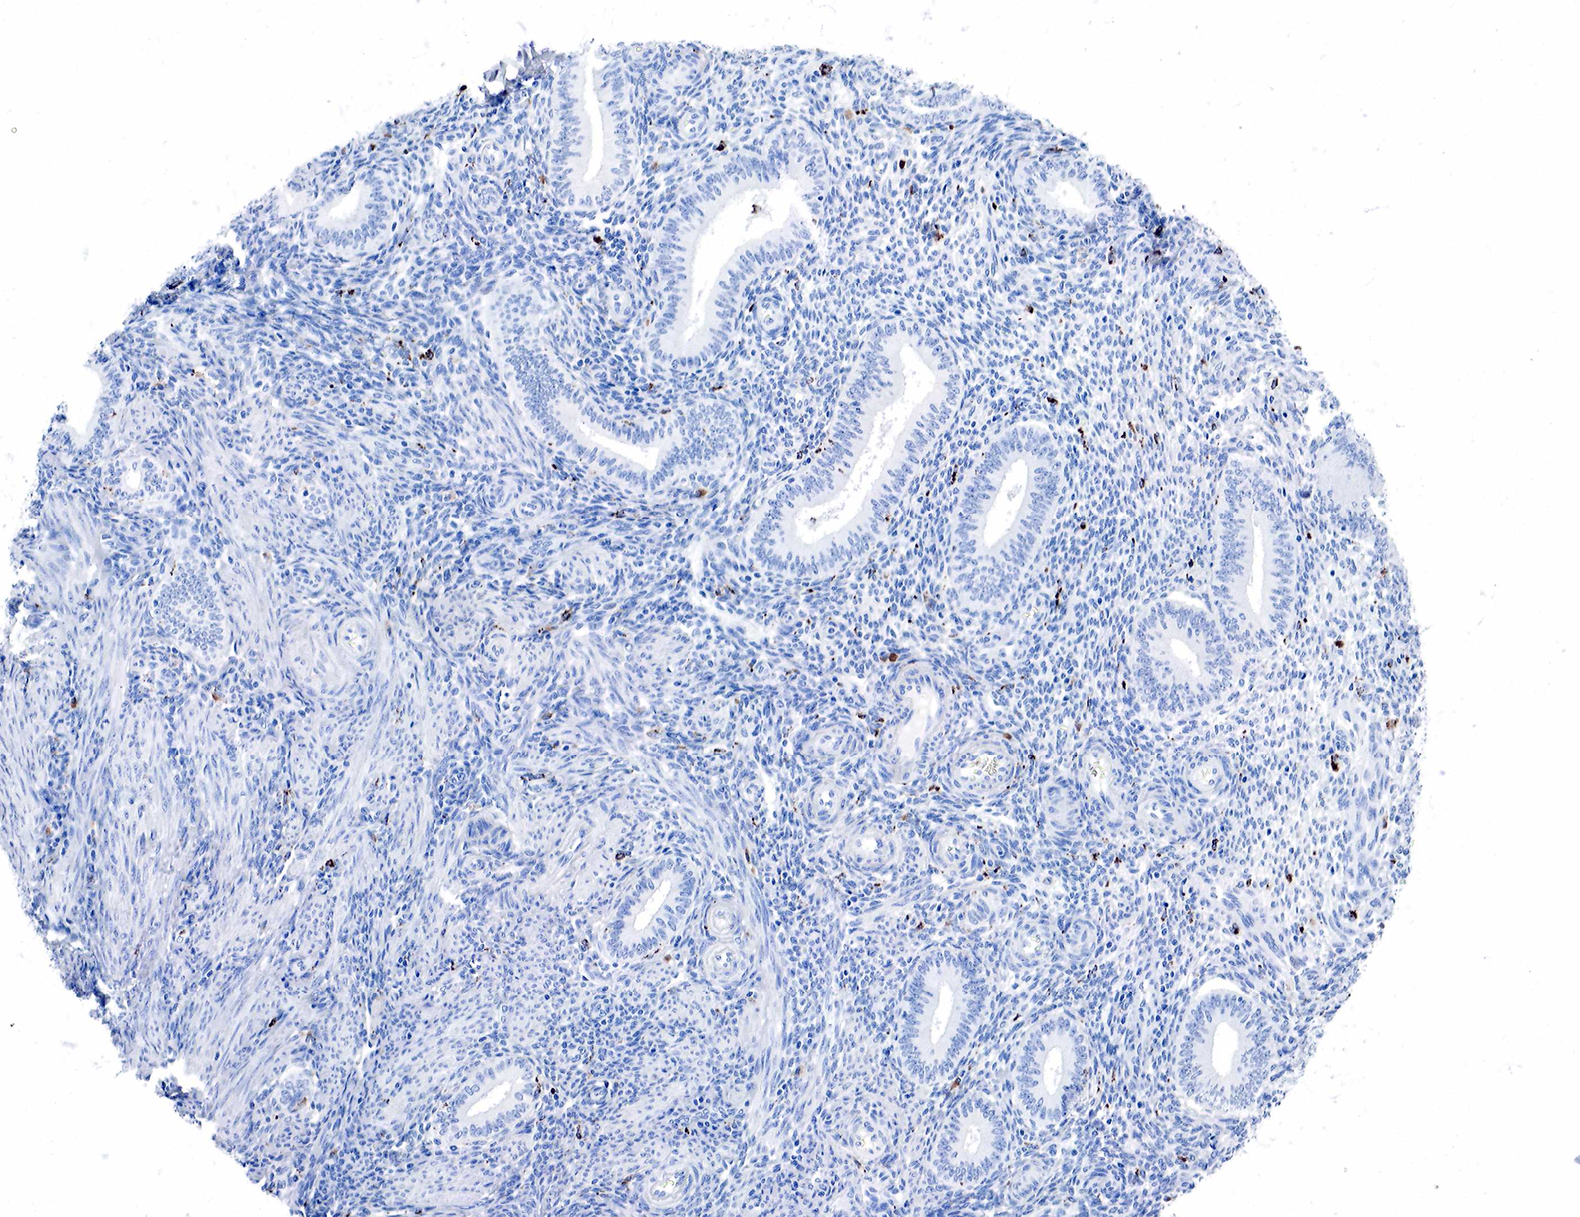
{"staining": {"intensity": "negative", "quantity": "none", "location": "none"}, "tissue": "endometrium", "cell_type": "Cells in endometrial stroma", "image_type": "normal", "snomed": [{"axis": "morphology", "description": "Normal tissue, NOS"}, {"axis": "topography", "description": "Endometrium"}], "caption": "IHC image of benign endometrium stained for a protein (brown), which shows no expression in cells in endometrial stroma. The staining was performed using DAB to visualize the protein expression in brown, while the nuclei were stained in blue with hematoxylin (Magnification: 20x).", "gene": "CD68", "patient": {"sex": "female", "age": 35}}